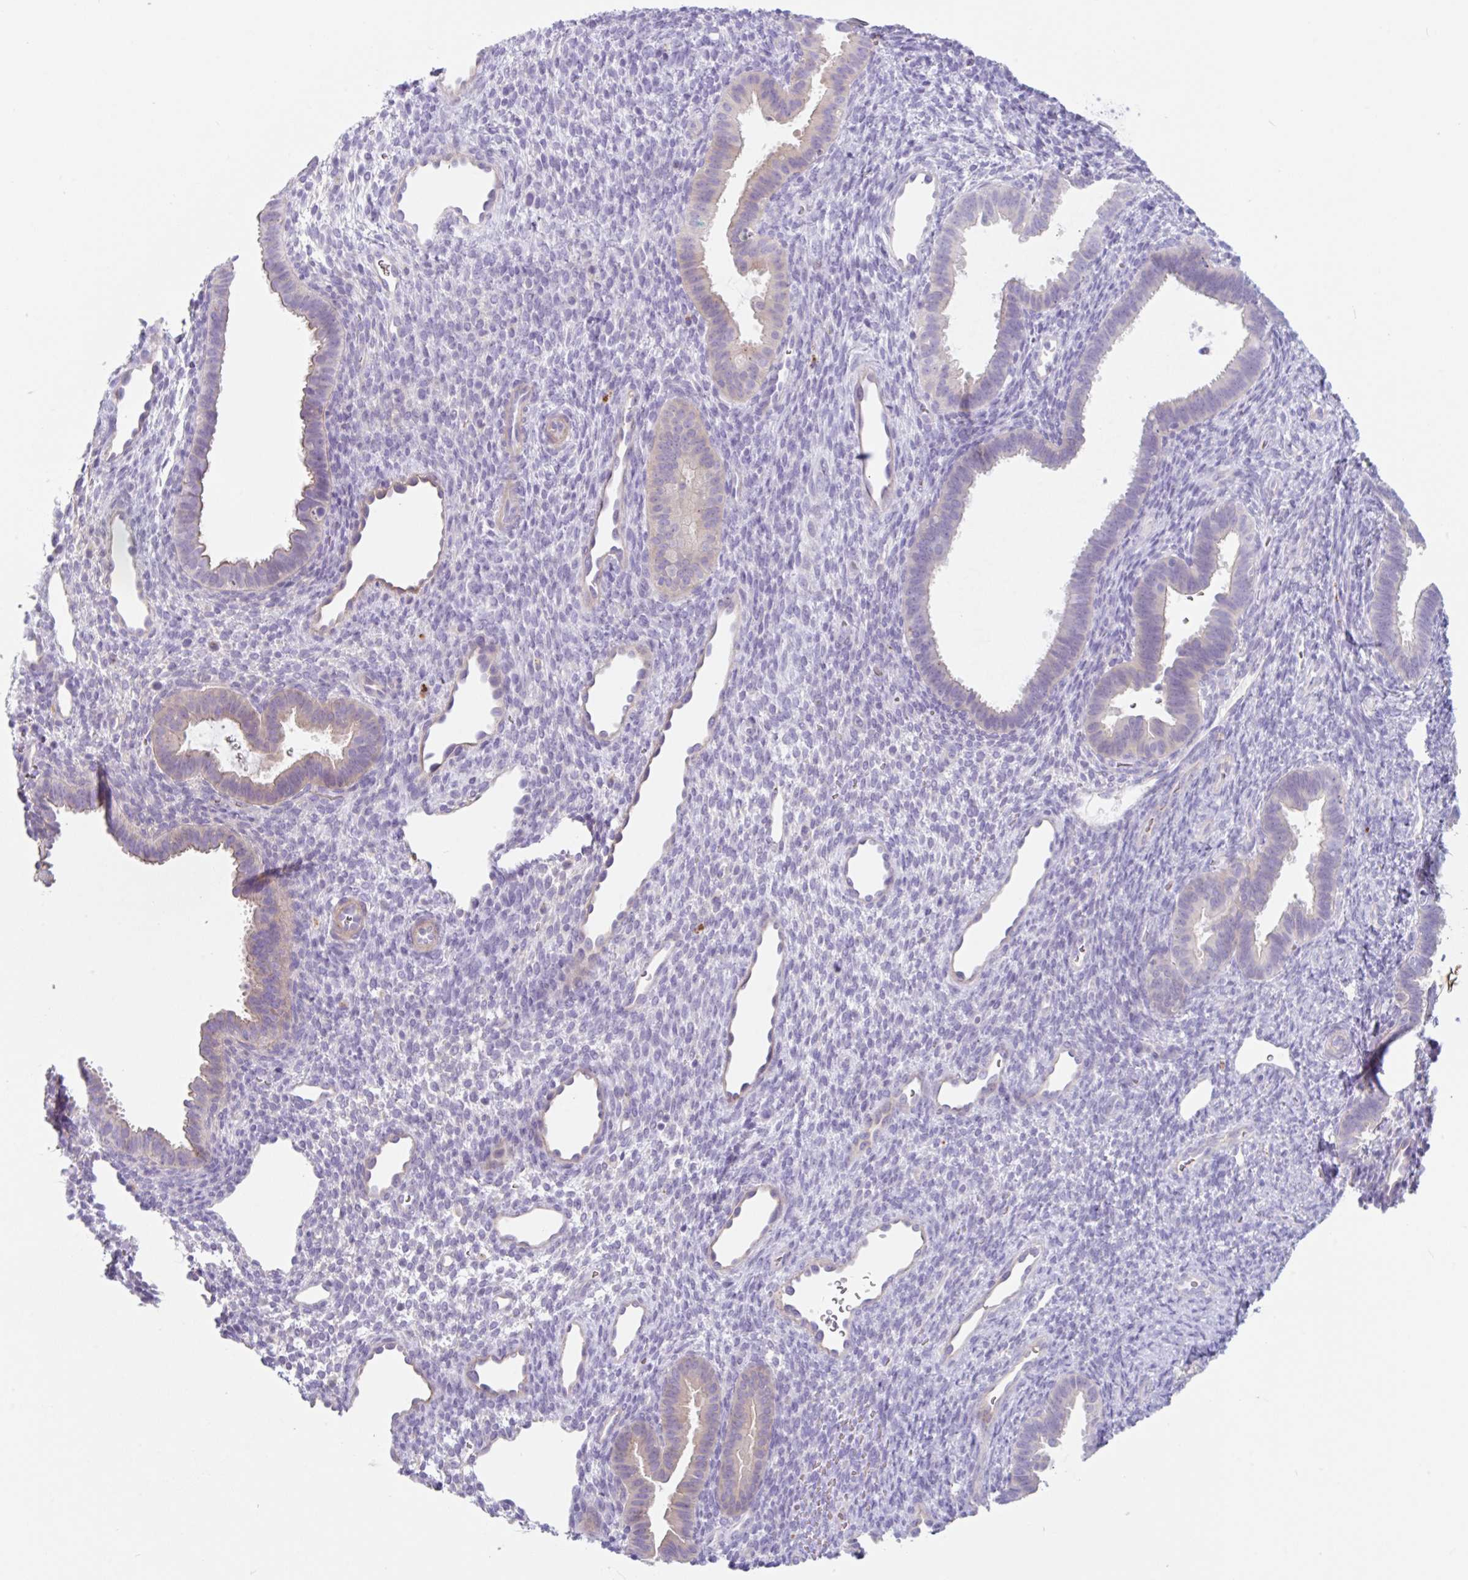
{"staining": {"intensity": "negative", "quantity": "none", "location": "none"}, "tissue": "endometrium", "cell_type": "Cells in endometrial stroma", "image_type": "normal", "snomed": [{"axis": "morphology", "description": "Normal tissue, NOS"}, {"axis": "topography", "description": "Endometrium"}], "caption": "Immunohistochemical staining of normal endometrium demonstrates no significant staining in cells in endometrial stroma. (DAB (3,3'-diaminobenzidine) immunohistochemistry visualized using brightfield microscopy, high magnification).", "gene": "LENG9", "patient": {"sex": "female", "age": 34}}